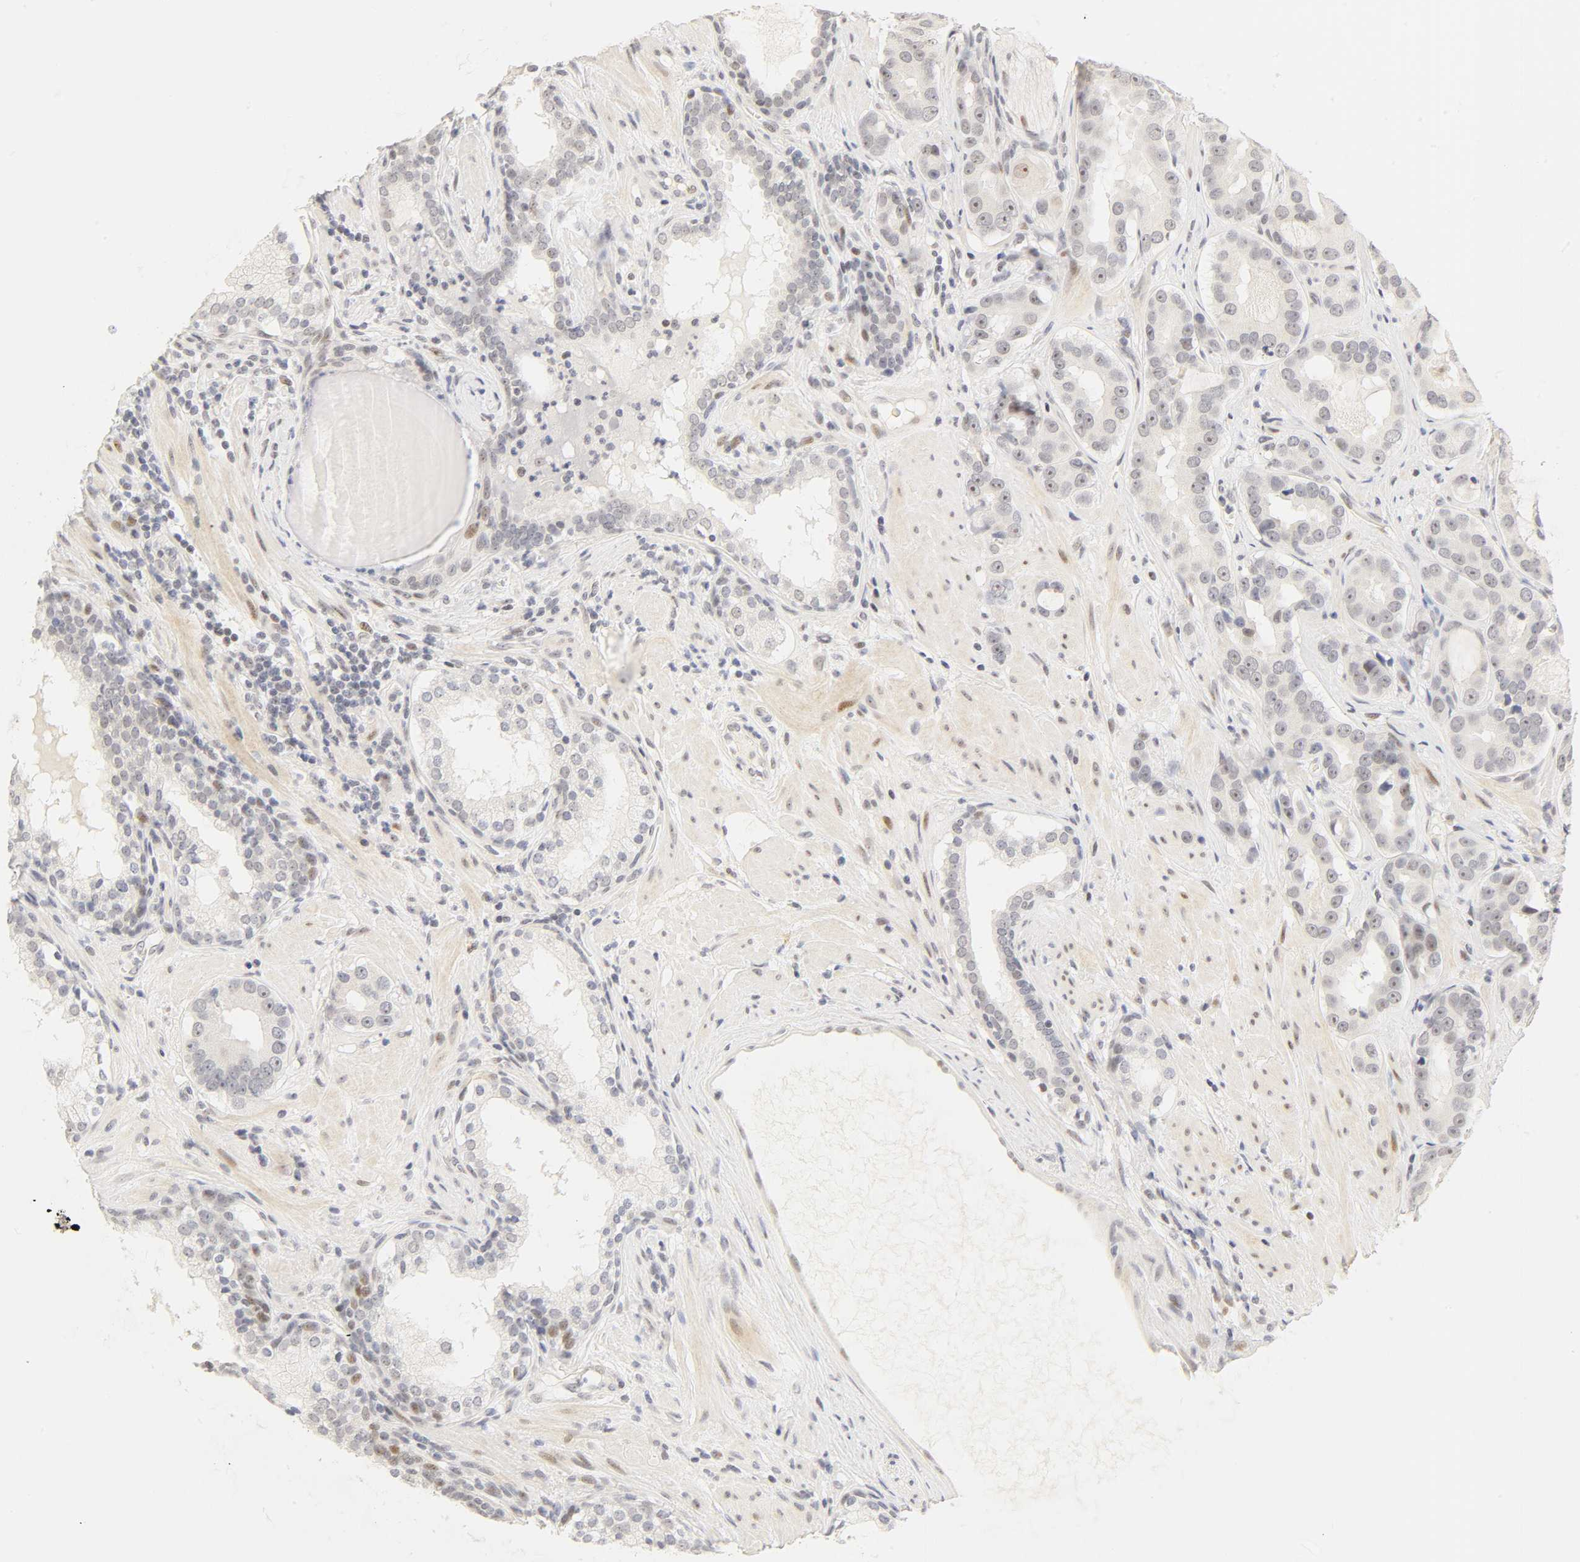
{"staining": {"intensity": "weak", "quantity": "<25%", "location": "nuclear"}, "tissue": "prostate cancer", "cell_type": "Tumor cells", "image_type": "cancer", "snomed": [{"axis": "morphology", "description": "Adenocarcinoma, Low grade"}, {"axis": "topography", "description": "Prostate"}], "caption": "The micrograph exhibits no significant expression in tumor cells of prostate cancer (adenocarcinoma (low-grade)).", "gene": "MNAT1", "patient": {"sex": "male", "age": 59}}